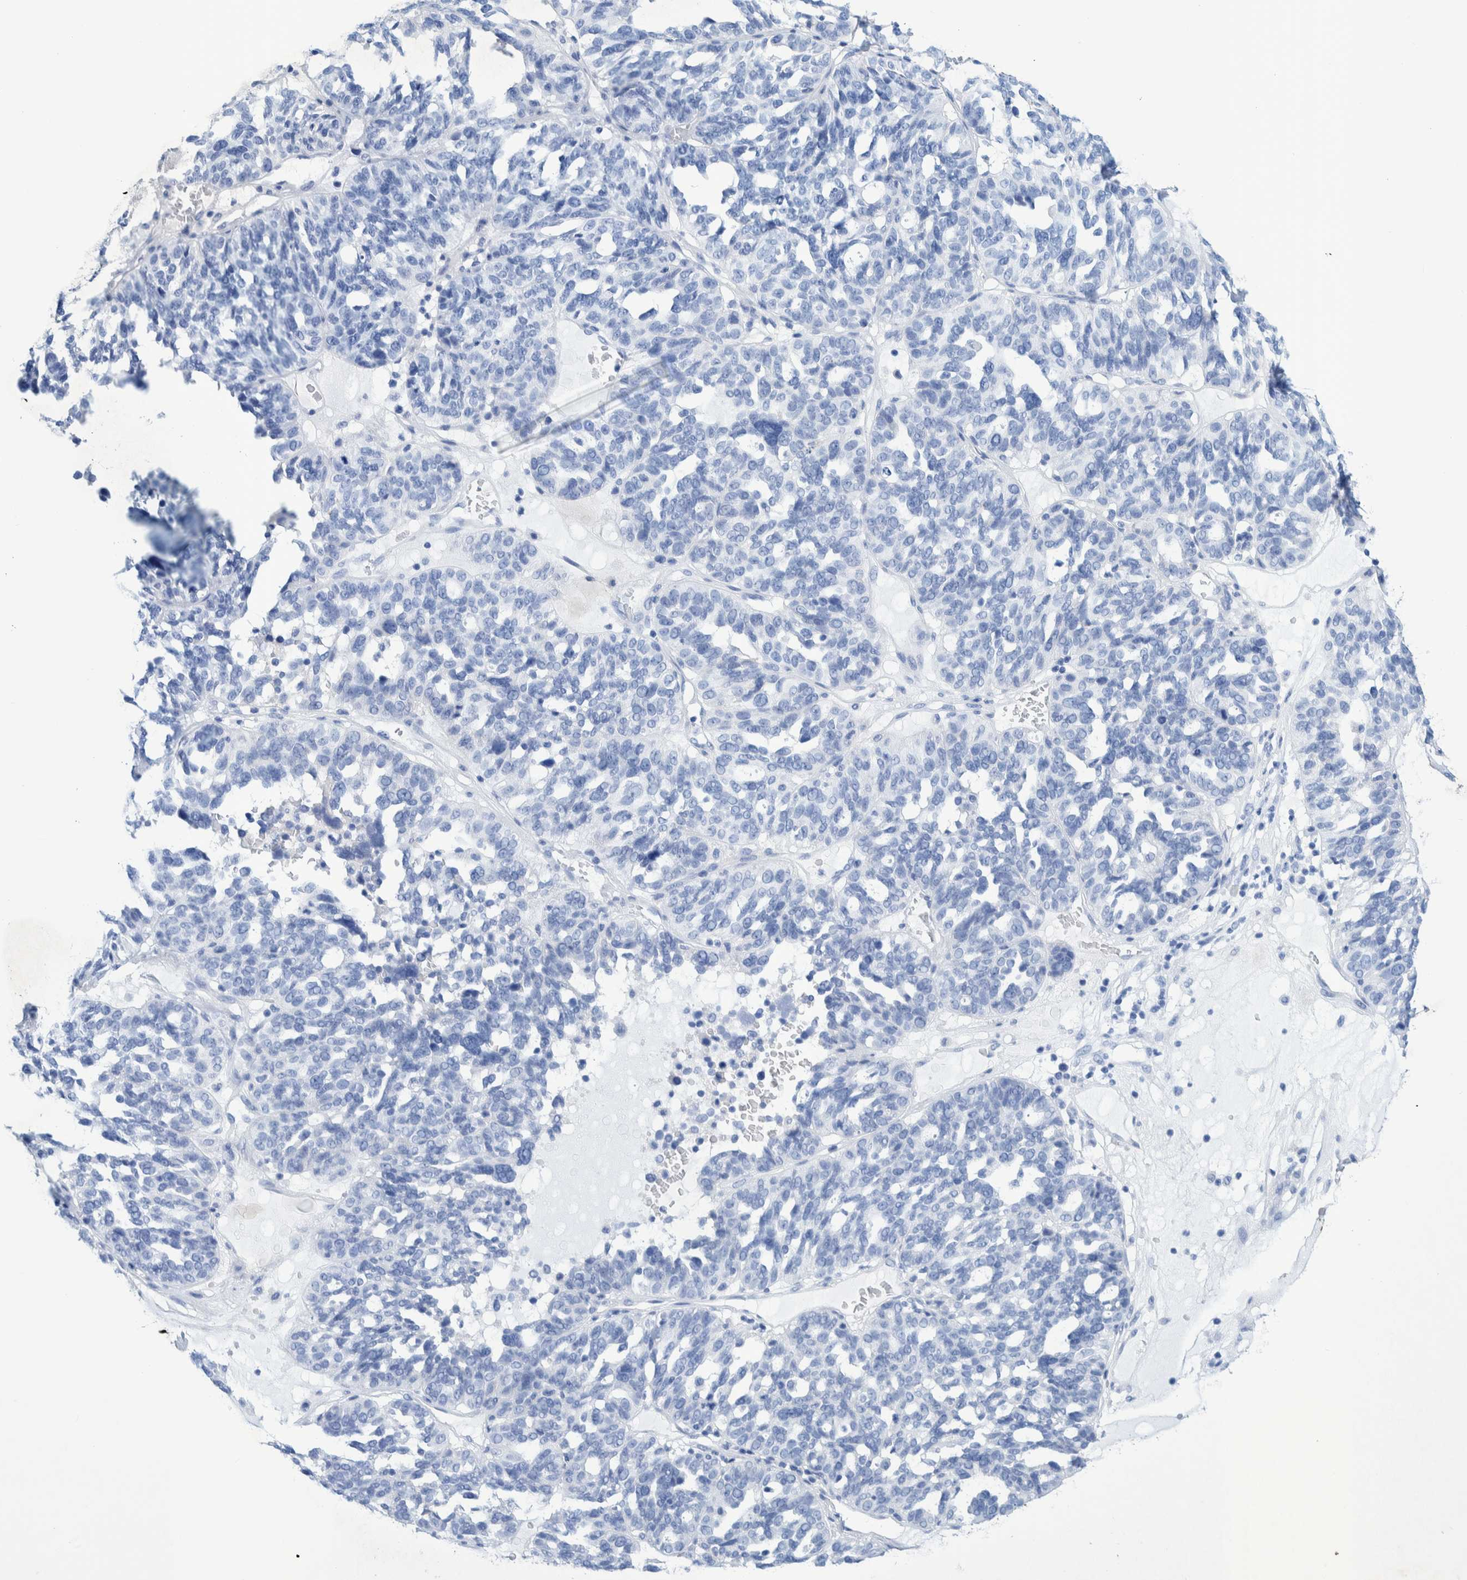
{"staining": {"intensity": "negative", "quantity": "none", "location": "none"}, "tissue": "ovarian cancer", "cell_type": "Tumor cells", "image_type": "cancer", "snomed": [{"axis": "morphology", "description": "Cystadenocarcinoma, serous, NOS"}, {"axis": "topography", "description": "Ovary"}], "caption": "Immunohistochemical staining of ovarian cancer (serous cystadenocarcinoma) shows no significant positivity in tumor cells.", "gene": "PERP", "patient": {"sex": "female", "age": 59}}